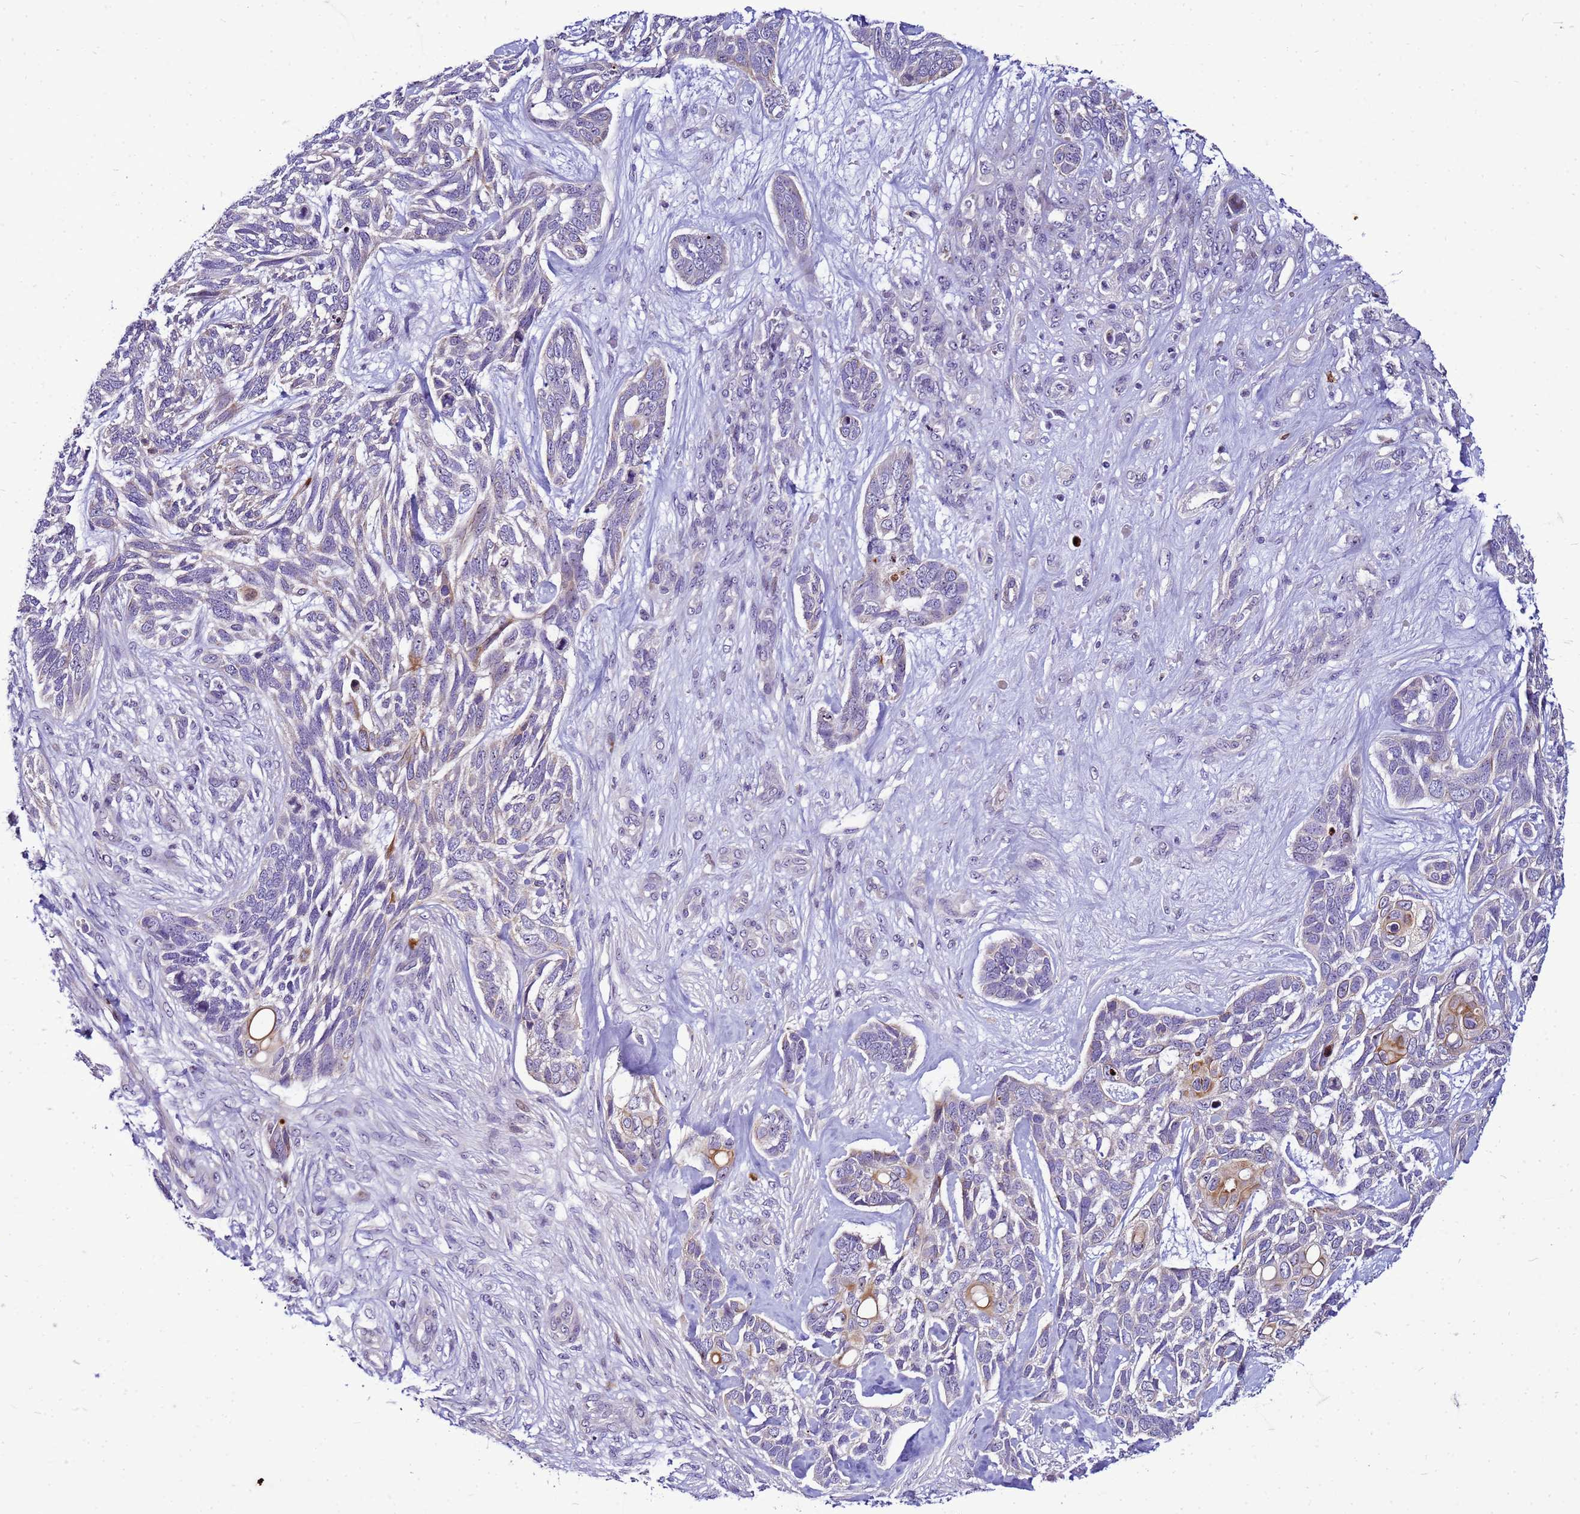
{"staining": {"intensity": "moderate", "quantity": "<25%", "location": "cytoplasmic/membranous"}, "tissue": "skin cancer", "cell_type": "Tumor cells", "image_type": "cancer", "snomed": [{"axis": "morphology", "description": "Basal cell carcinoma"}, {"axis": "topography", "description": "Skin"}], "caption": "There is low levels of moderate cytoplasmic/membranous staining in tumor cells of skin basal cell carcinoma, as demonstrated by immunohistochemical staining (brown color).", "gene": "VPS4B", "patient": {"sex": "male", "age": 88}}